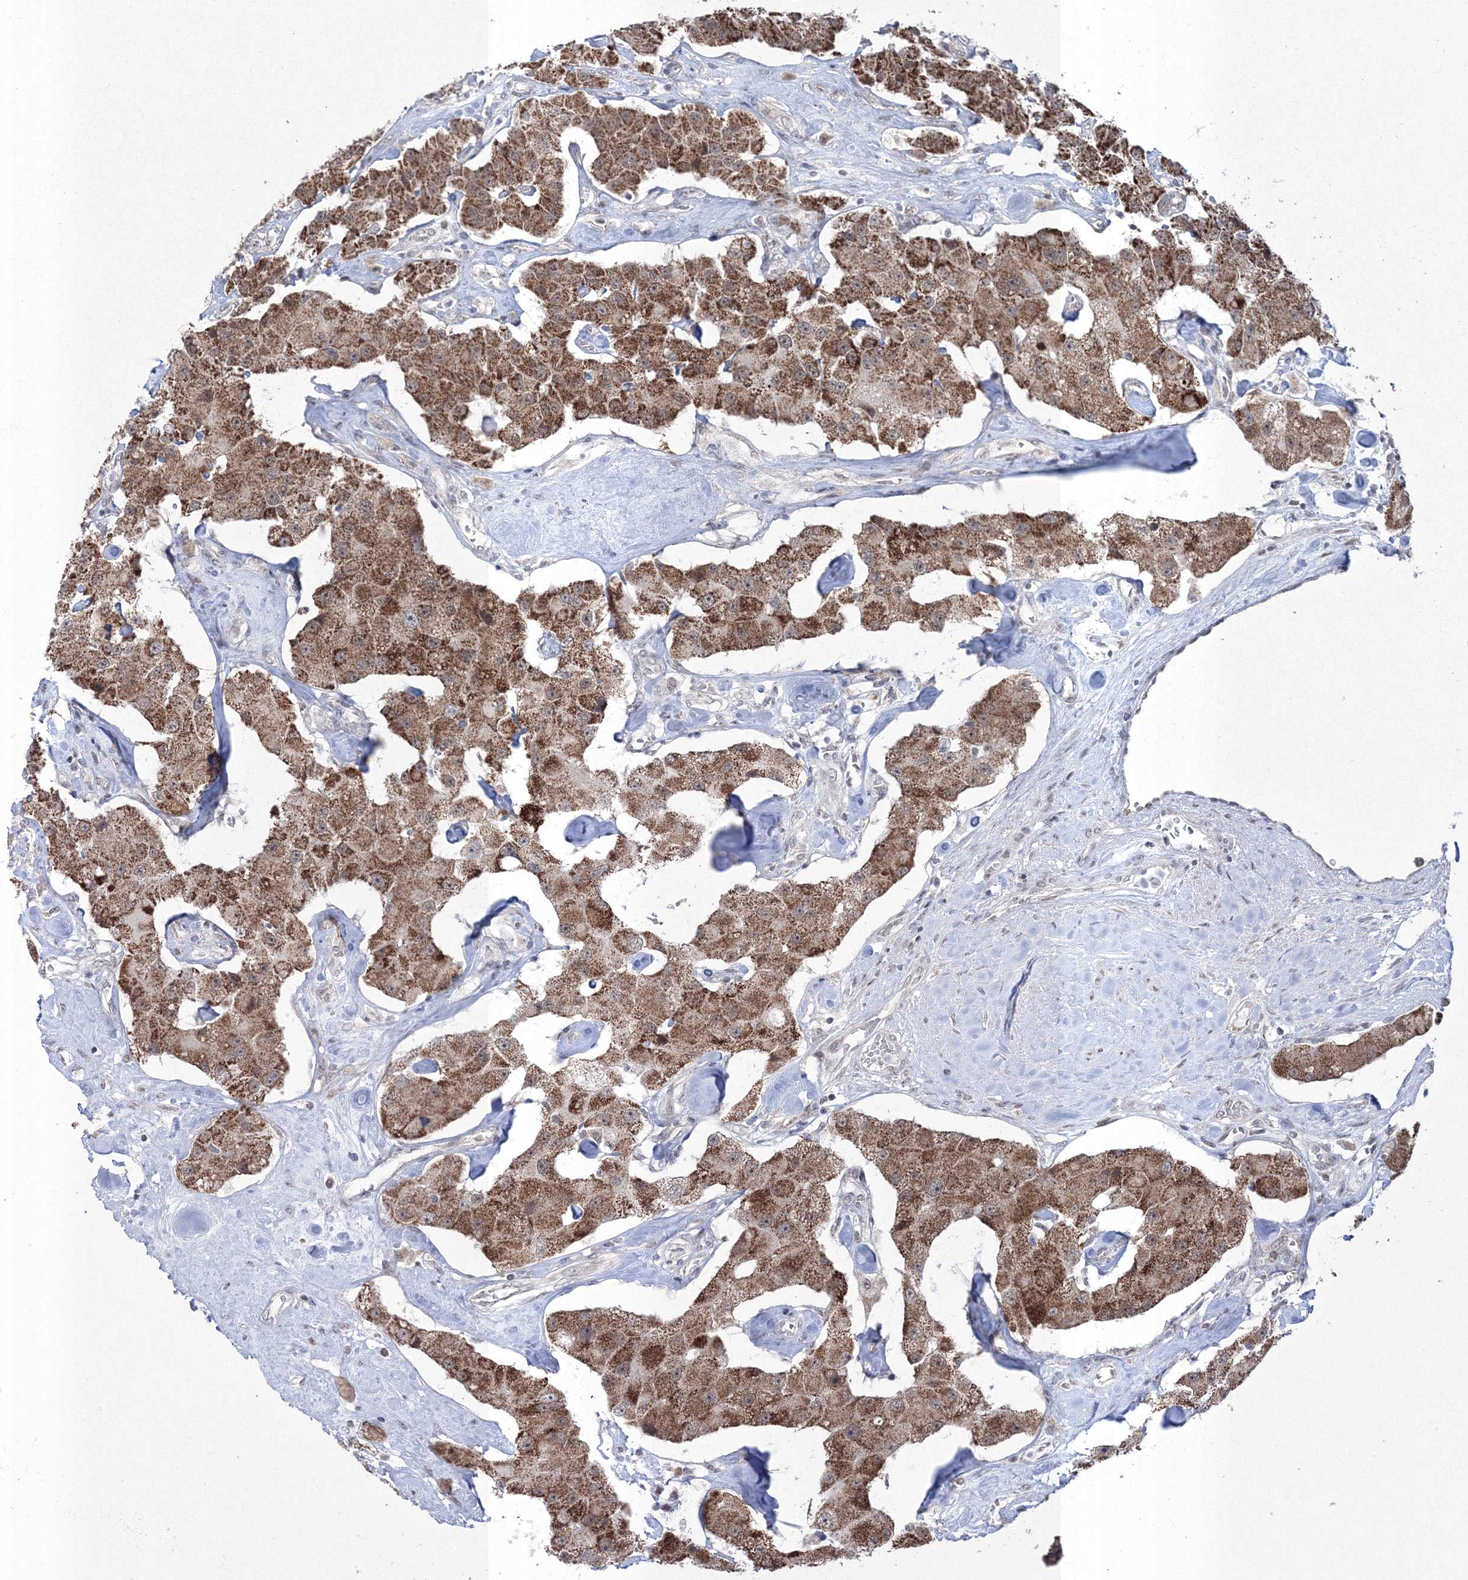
{"staining": {"intensity": "strong", "quantity": ">75%", "location": "cytoplasmic/membranous"}, "tissue": "carcinoid", "cell_type": "Tumor cells", "image_type": "cancer", "snomed": [{"axis": "morphology", "description": "Carcinoid, malignant, NOS"}, {"axis": "topography", "description": "Pancreas"}], "caption": "Protein staining shows strong cytoplasmic/membranous staining in approximately >75% of tumor cells in carcinoid (malignant).", "gene": "GRSF1", "patient": {"sex": "male", "age": 41}}